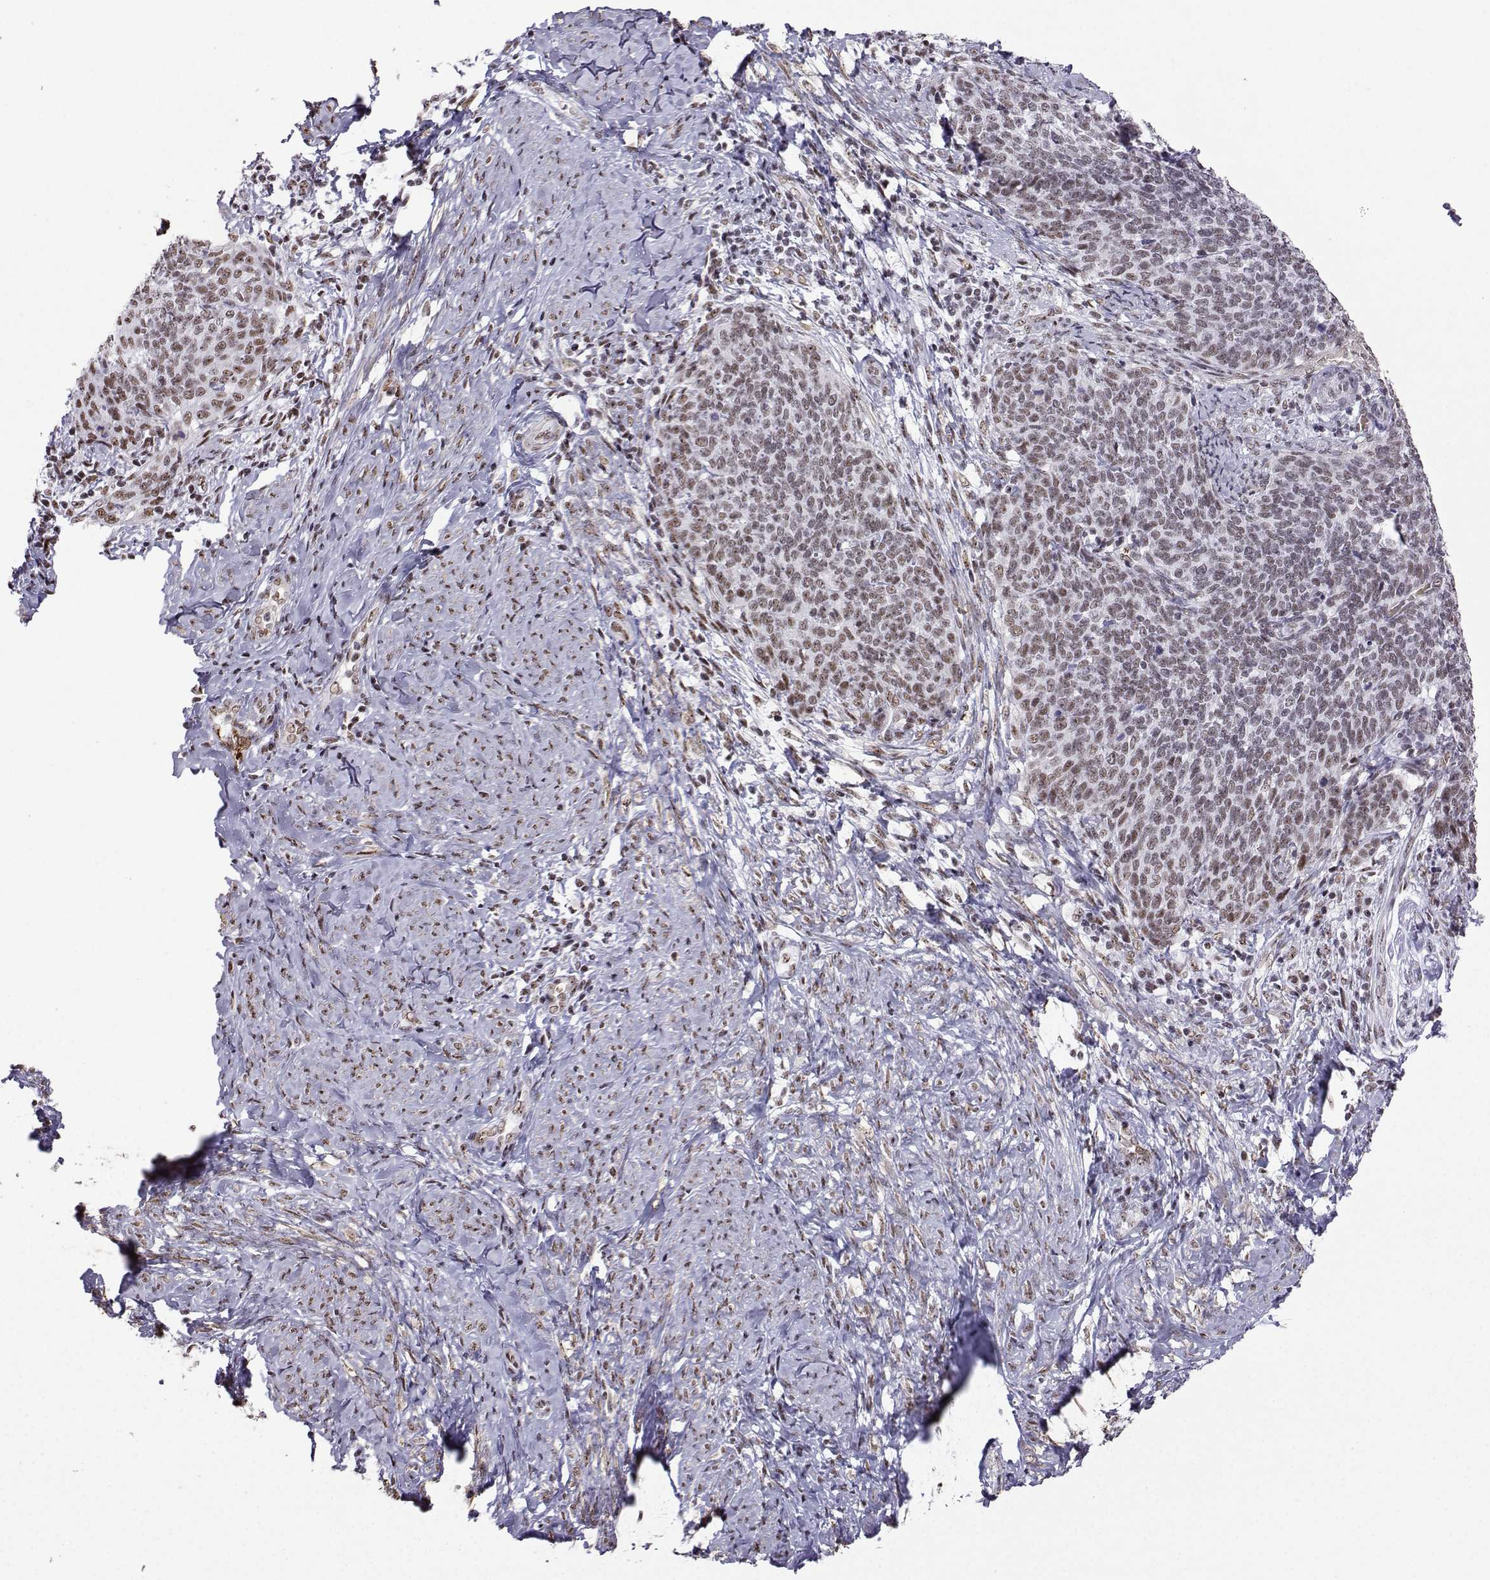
{"staining": {"intensity": "moderate", "quantity": "<25%", "location": "nuclear"}, "tissue": "cervical cancer", "cell_type": "Tumor cells", "image_type": "cancer", "snomed": [{"axis": "morphology", "description": "Normal tissue, NOS"}, {"axis": "morphology", "description": "Squamous cell carcinoma, NOS"}, {"axis": "topography", "description": "Cervix"}], "caption": "Cervical cancer stained with DAB (3,3'-diaminobenzidine) immunohistochemistry displays low levels of moderate nuclear expression in about <25% of tumor cells.", "gene": "CCNK", "patient": {"sex": "female", "age": 39}}